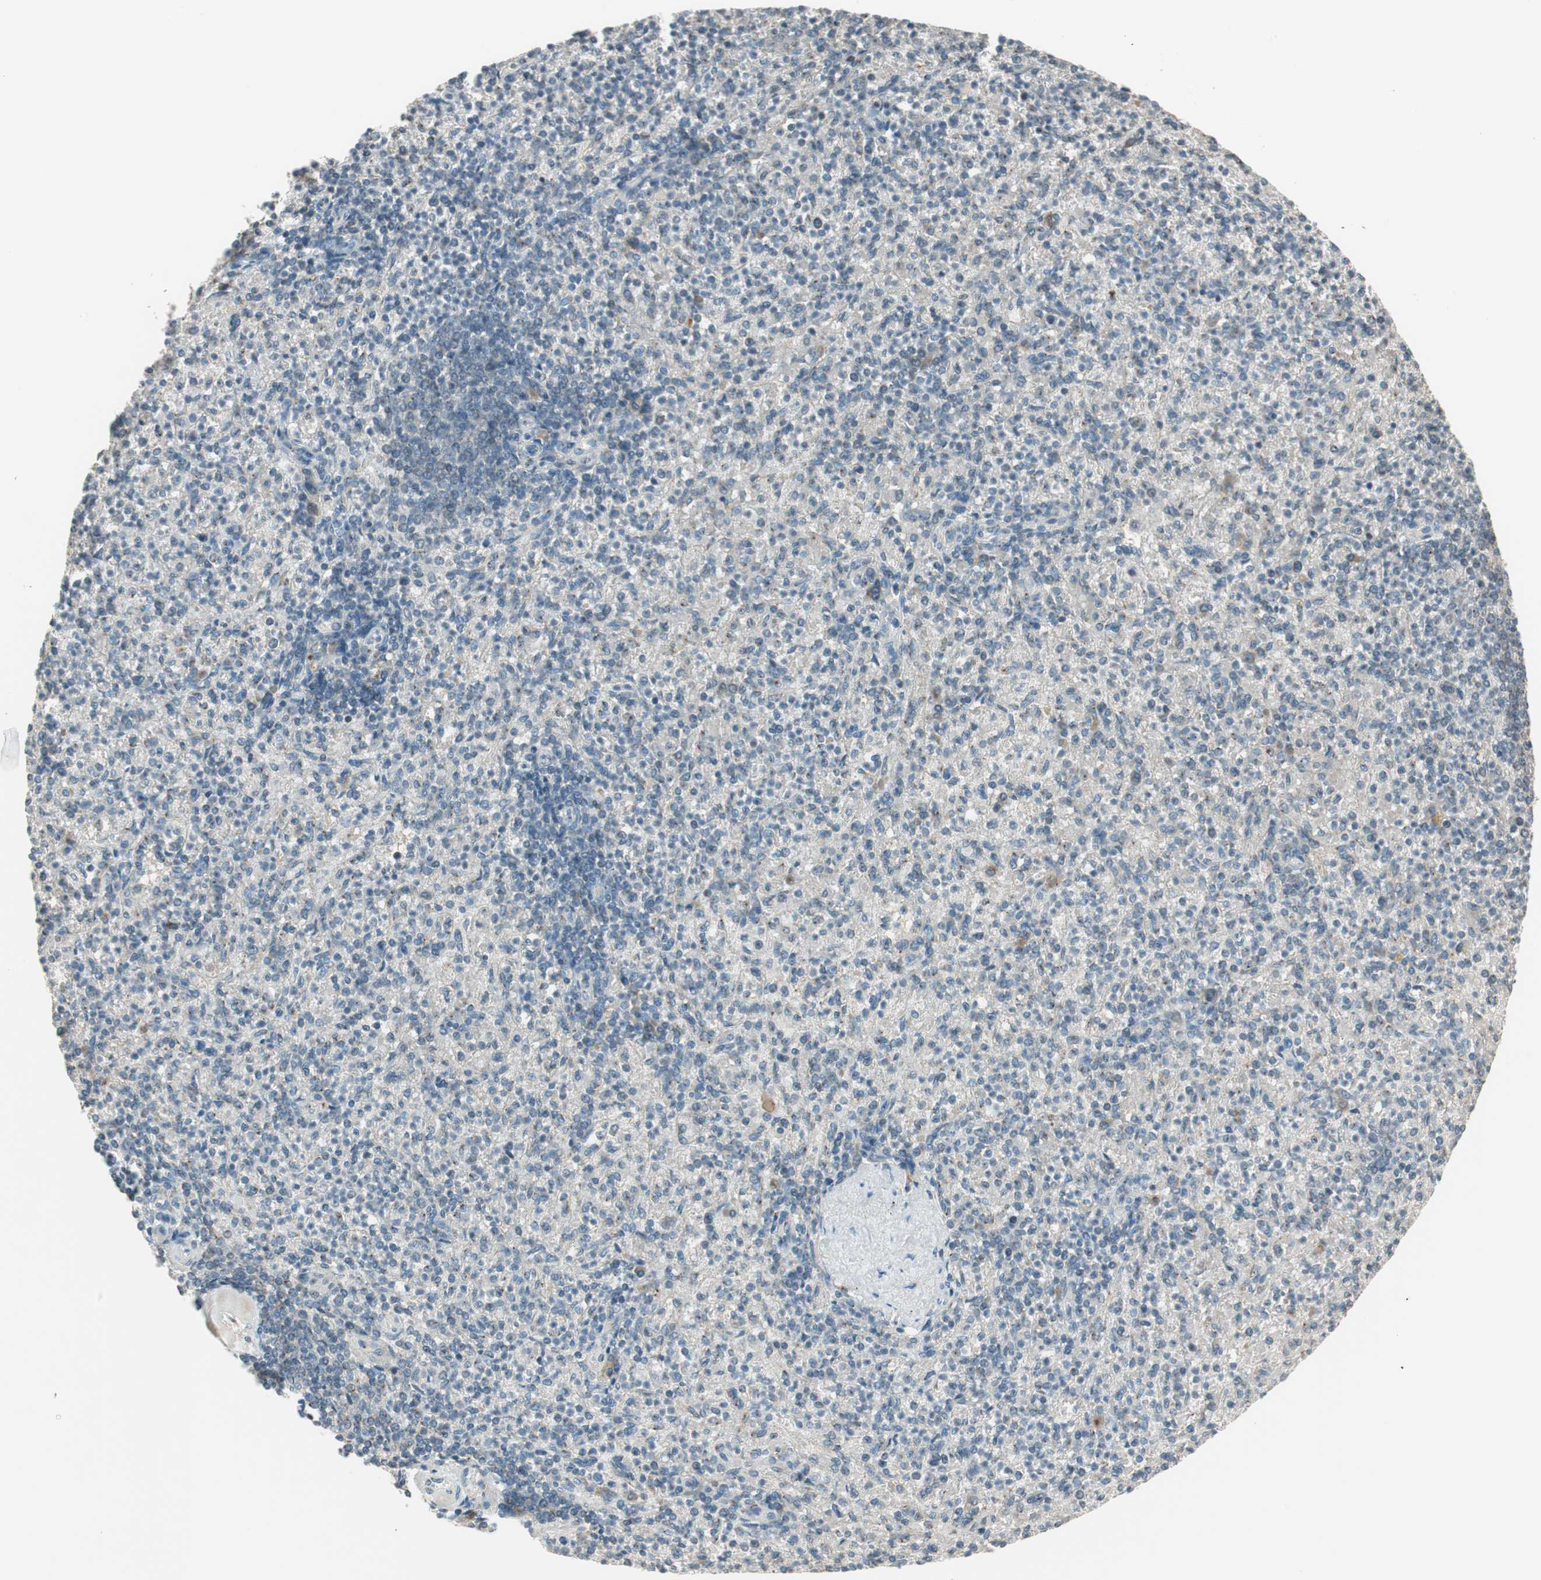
{"staining": {"intensity": "moderate", "quantity": "<25%", "location": "cytoplasmic/membranous"}, "tissue": "spleen", "cell_type": "Cells in red pulp", "image_type": "normal", "snomed": [{"axis": "morphology", "description": "Normal tissue, NOS"}, {"axis": "topography", "description": "Spleen"}], "caption": "Protein expression analysis of benign spleen exhibits moderate cytoplasmic/membranous positivity in approximately <25% of cells in red pulp. The staining is performed using DAB brown chromogen to label protein expression. The nuclei are counter-stained blue using hematoxylin.", "gene": "SEC16A", "patient": {"sex": "female", "age": 74}}